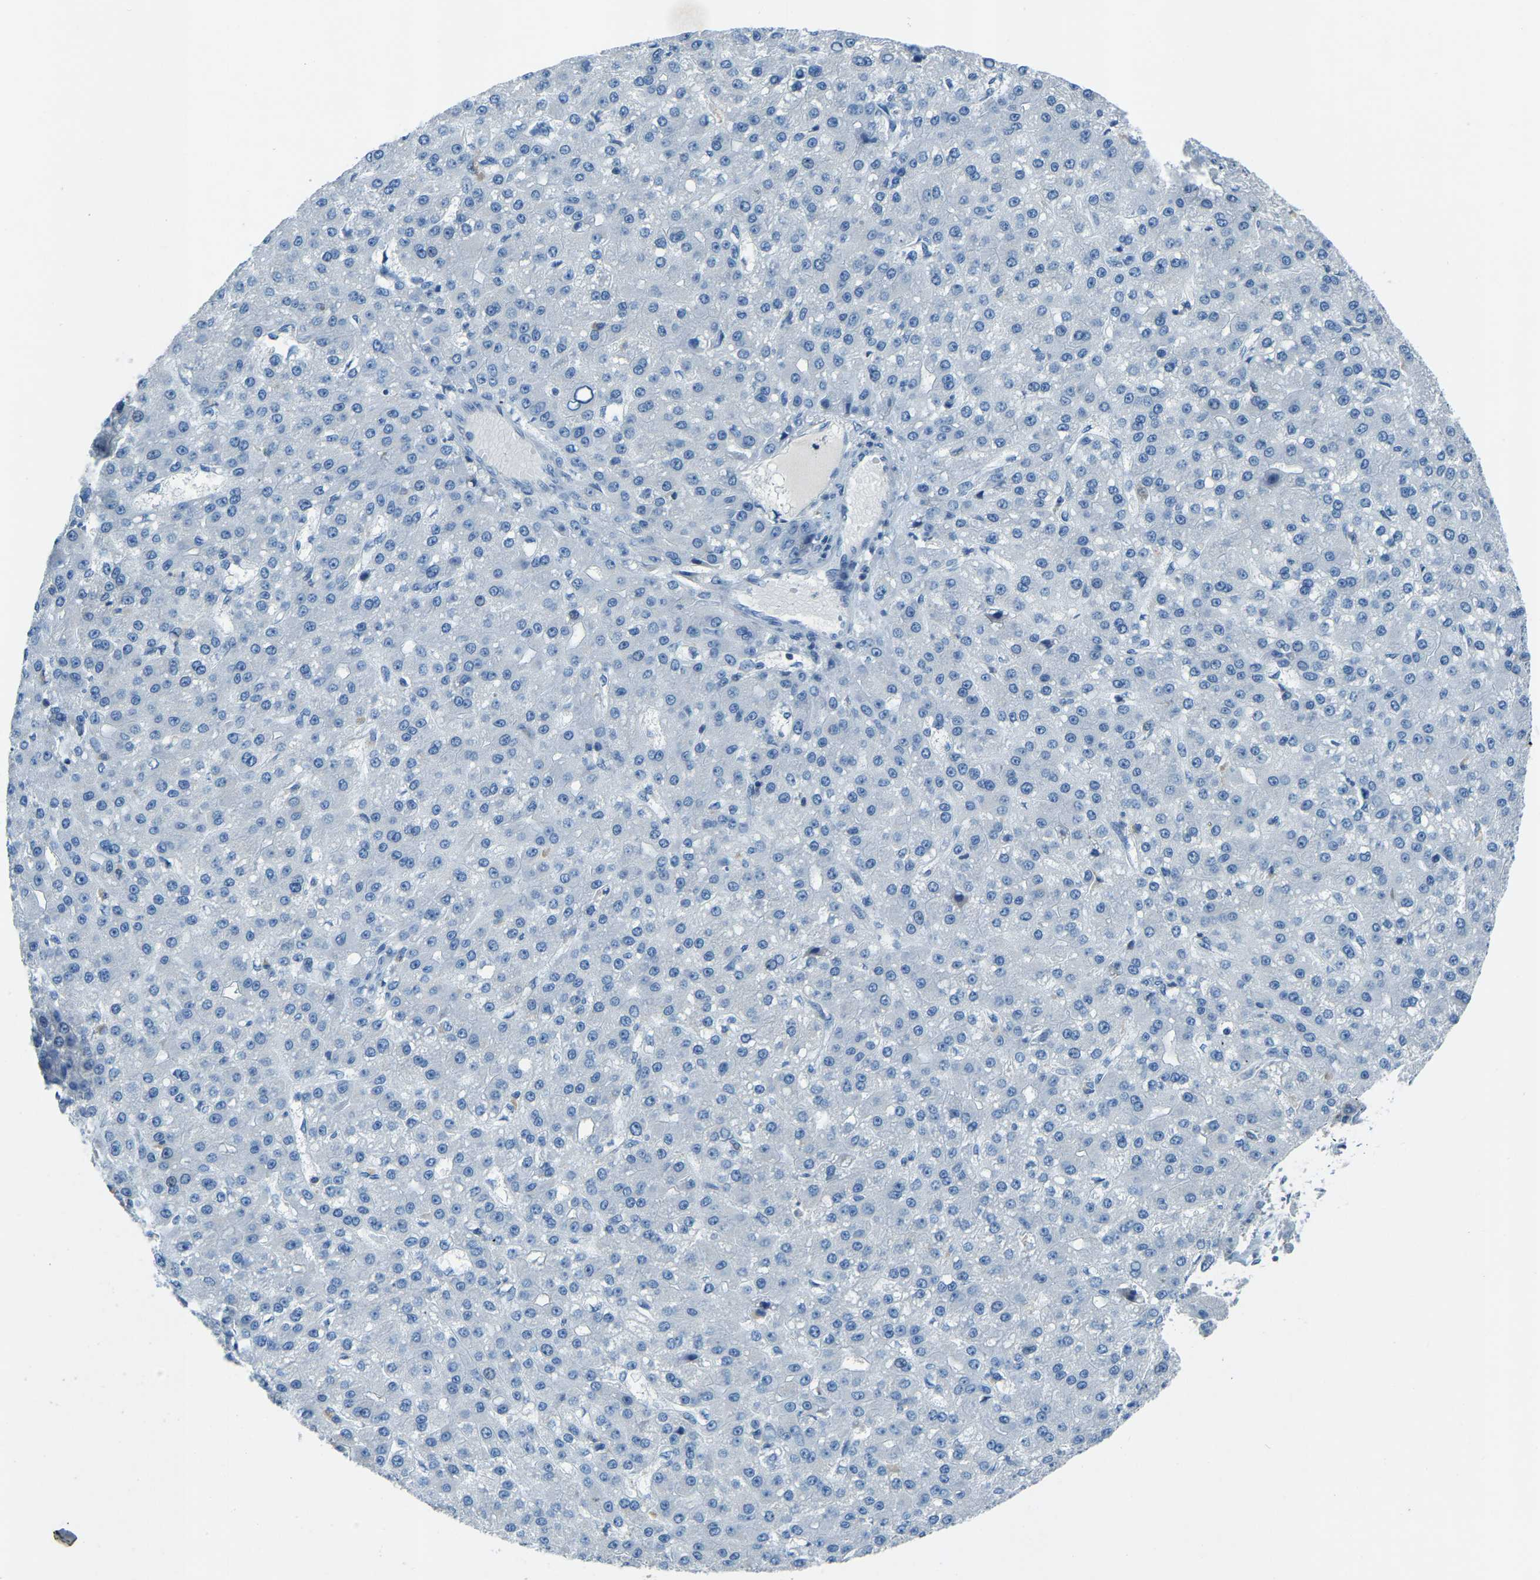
{"staining": {"intensity": "negative", "quantity": "none", "location": "none"}, "tissue": "liver cancer", "cell_type": "Tumor cells", "image_type": "cancer", "snomed": [{"axis": "morphology", "description": "Carcinoma, Hepatocellular, NOS"}, {"axis": "topography", "description": "Liver"}], "caption": "Human liver hepatocellular carcinoma stained for a protein using immunohistochemistry reveals no staining in tumor cells.", "gene": "XIRP1", "patient": {"sex": "male", "age": 67}}